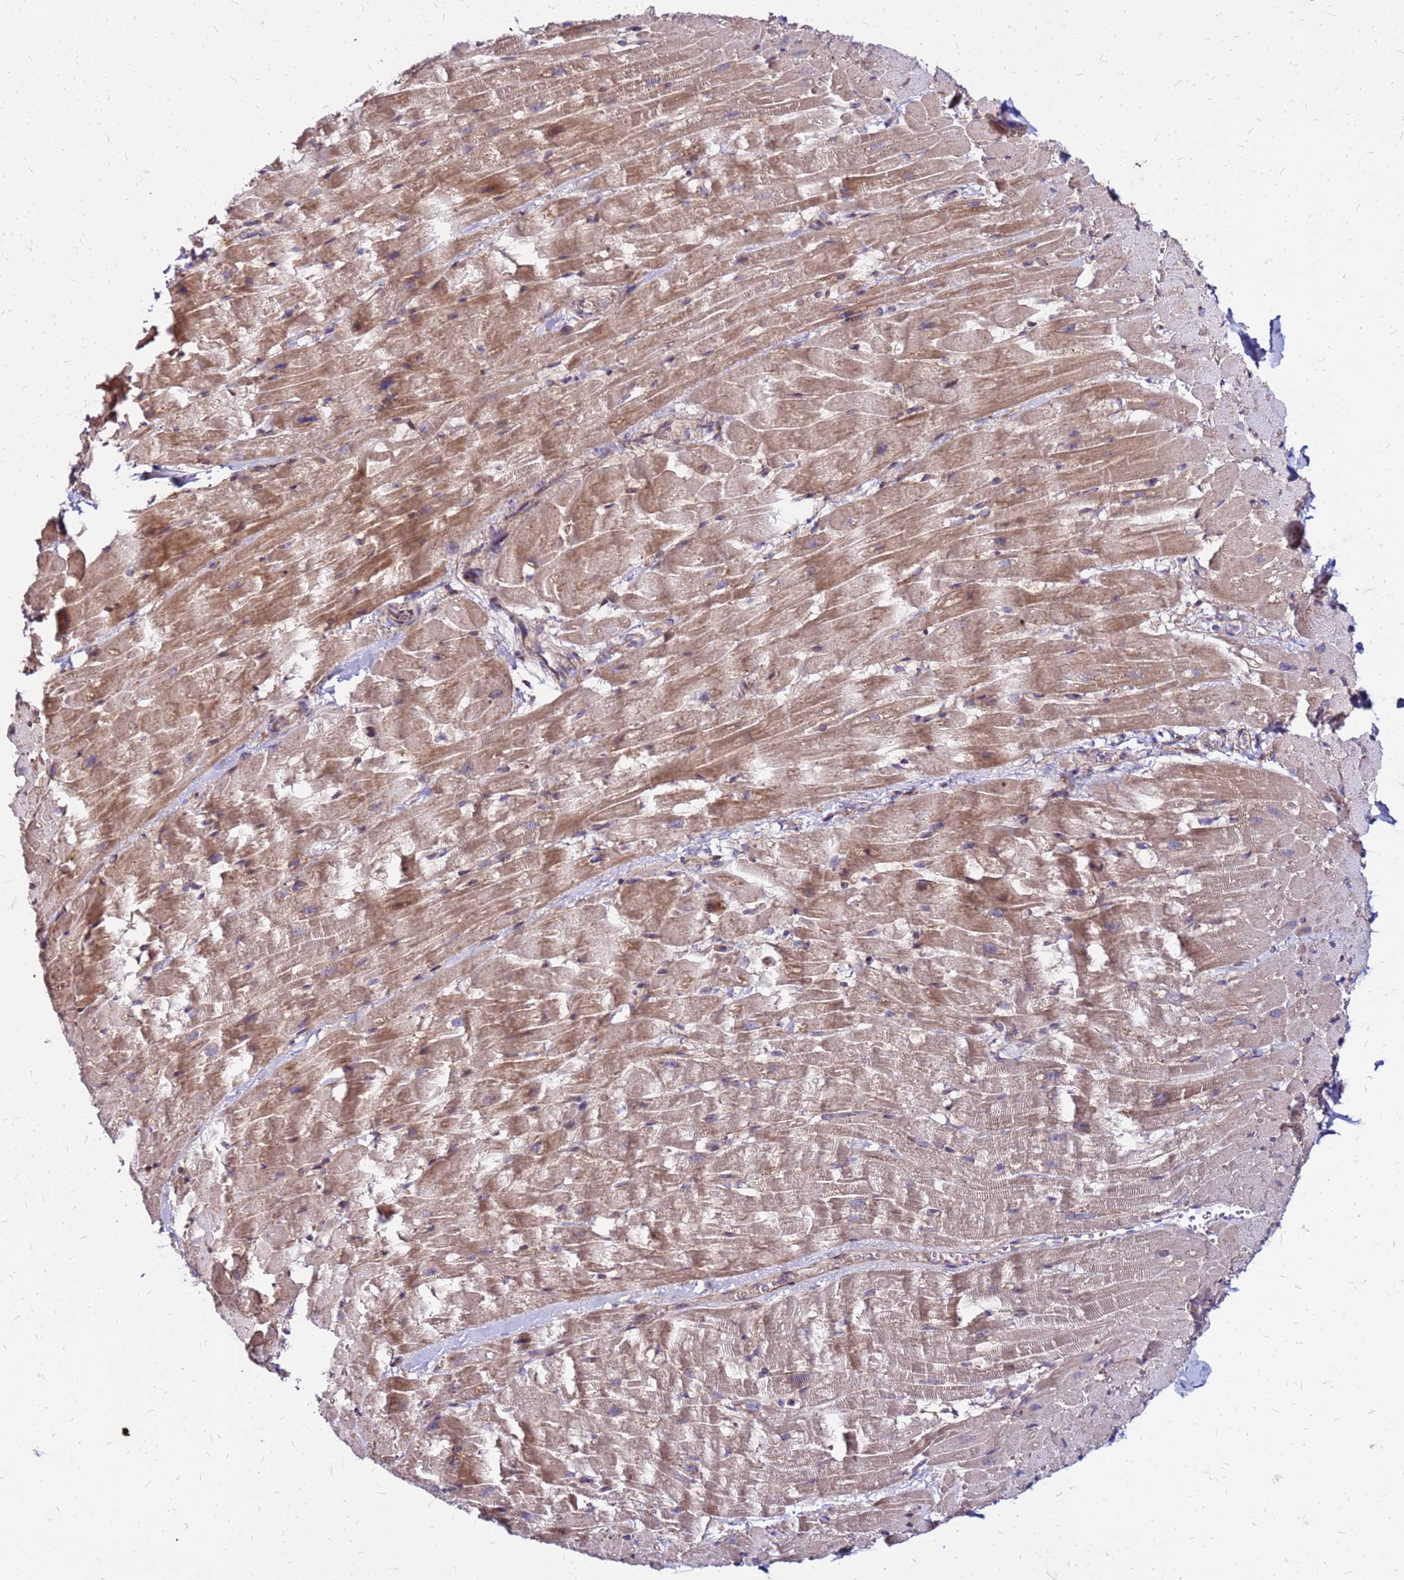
{"staining": {"intensity": "moderate", "quantity": "25%-75%", "location": "cytoplasmic/membranous"}, "tissue": "heart muscle", "cell_type": "Cardiomyocytes", "image_type": "normal", "snomed": [{"axis": "morphology", "description": "Normal tissue, NOS"}, {"axis": "topography", "description": "Heart"}], "caption": "Brown immunohistochemical staining in unremarkable human heart muscle exhibits moderate cytoplasmic/membranous expression in approximately 25%-75% of cardiomyocytes.", "gene": "VMO1", "patient": {"sex": "male", "age": 37}}